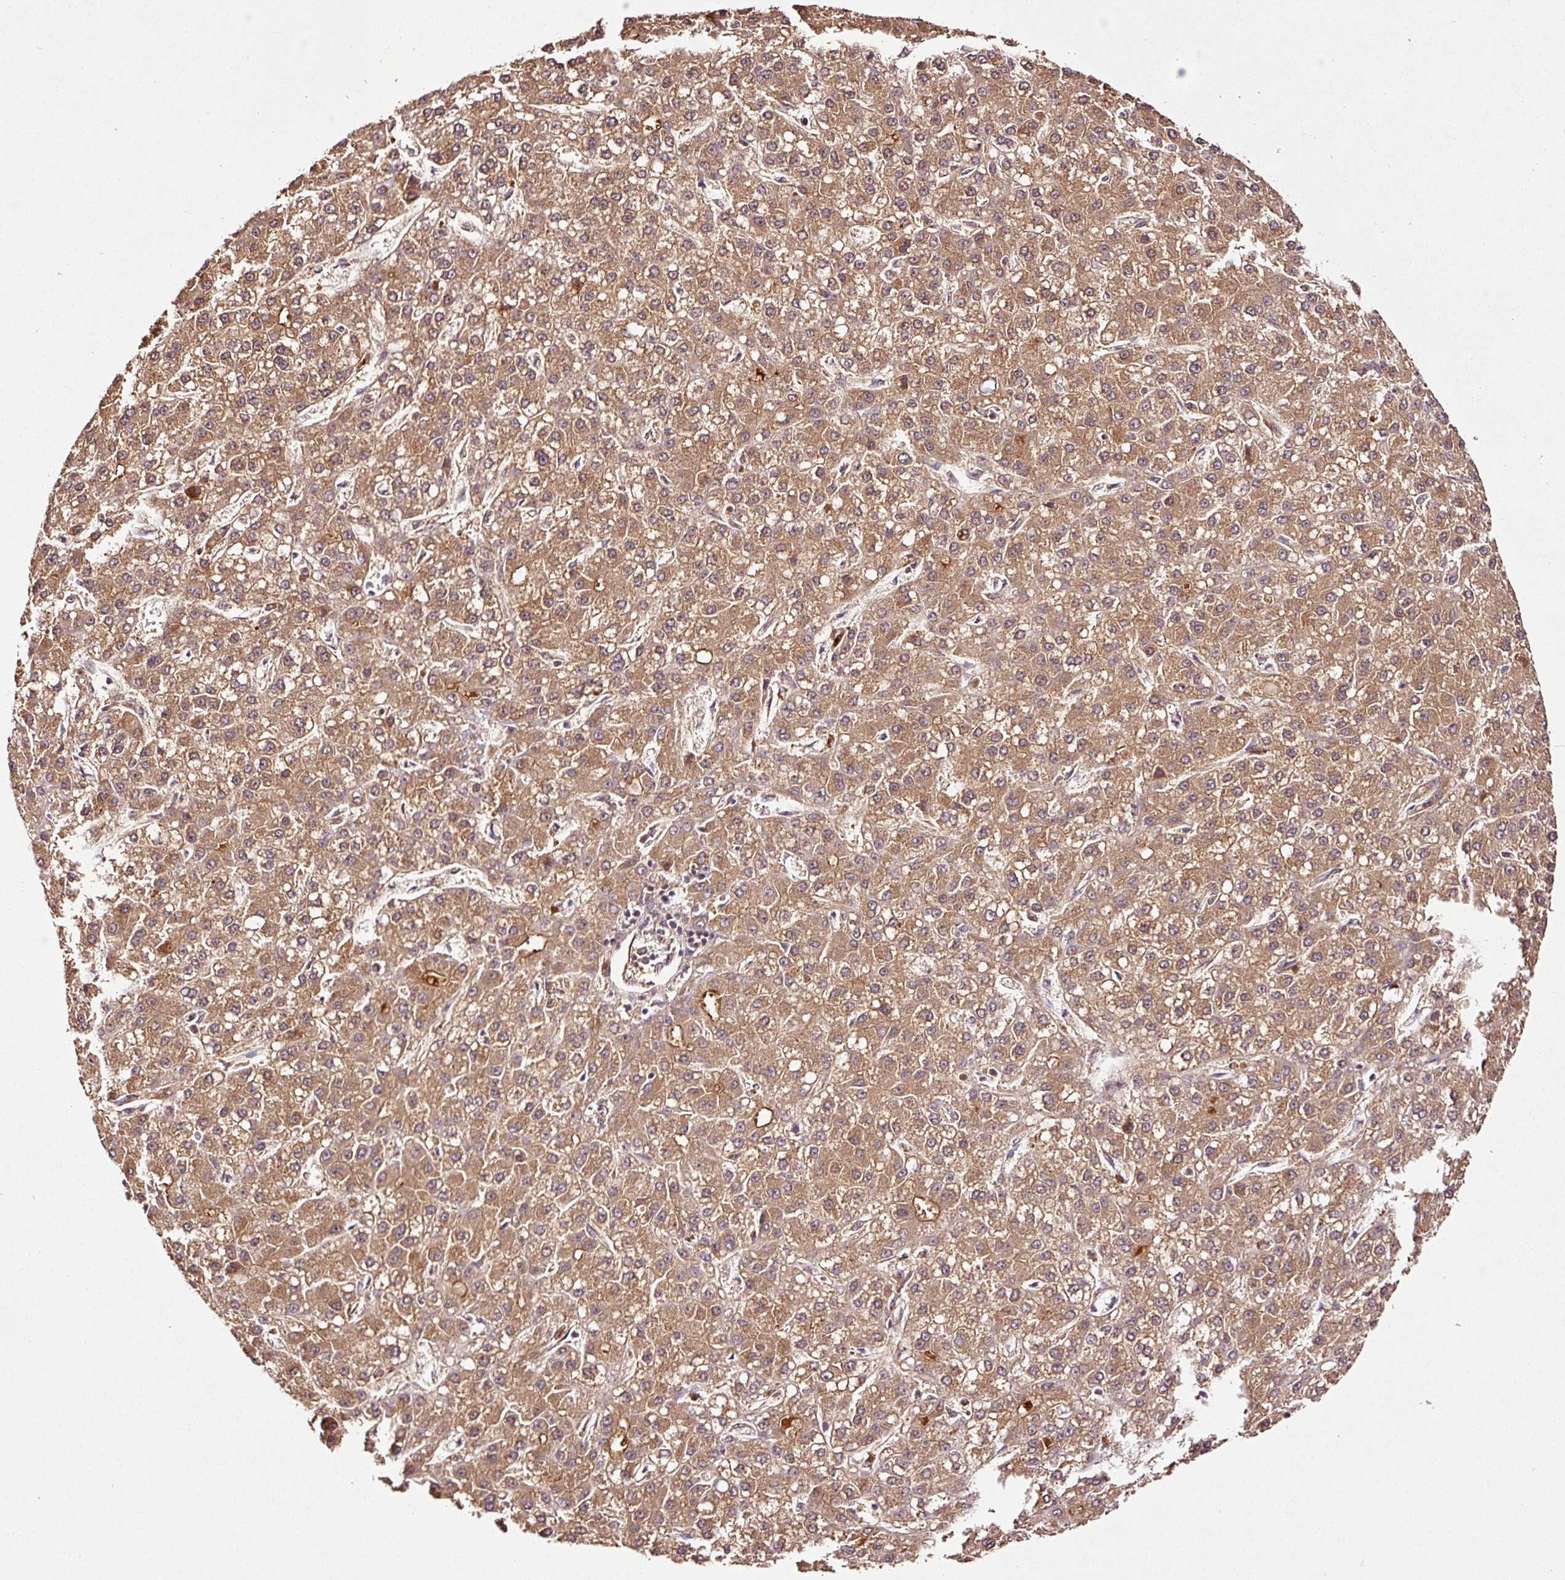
{"staining": {"intensity": "moderate", "quantity": ">75%", "location": "cytoplasmic/membranous"}, "tissue": "liver cancer", "cell_type": "Tumor cells", "image_type": "cancer", "snomed": [{"axis": "morphology", "description": "Carcinoma, Hepatocellular, NOS"}, {"axis": "topography", "description": "Liver"}], "caption": "Tumor cells display medium levels of moderate cytoplasmic/membranous expression in about >75% of cells in human hepatocellular carcinoma (liver).", "gene": "PGLYRP2", "patient": {"sex": "male", "age": 67}}